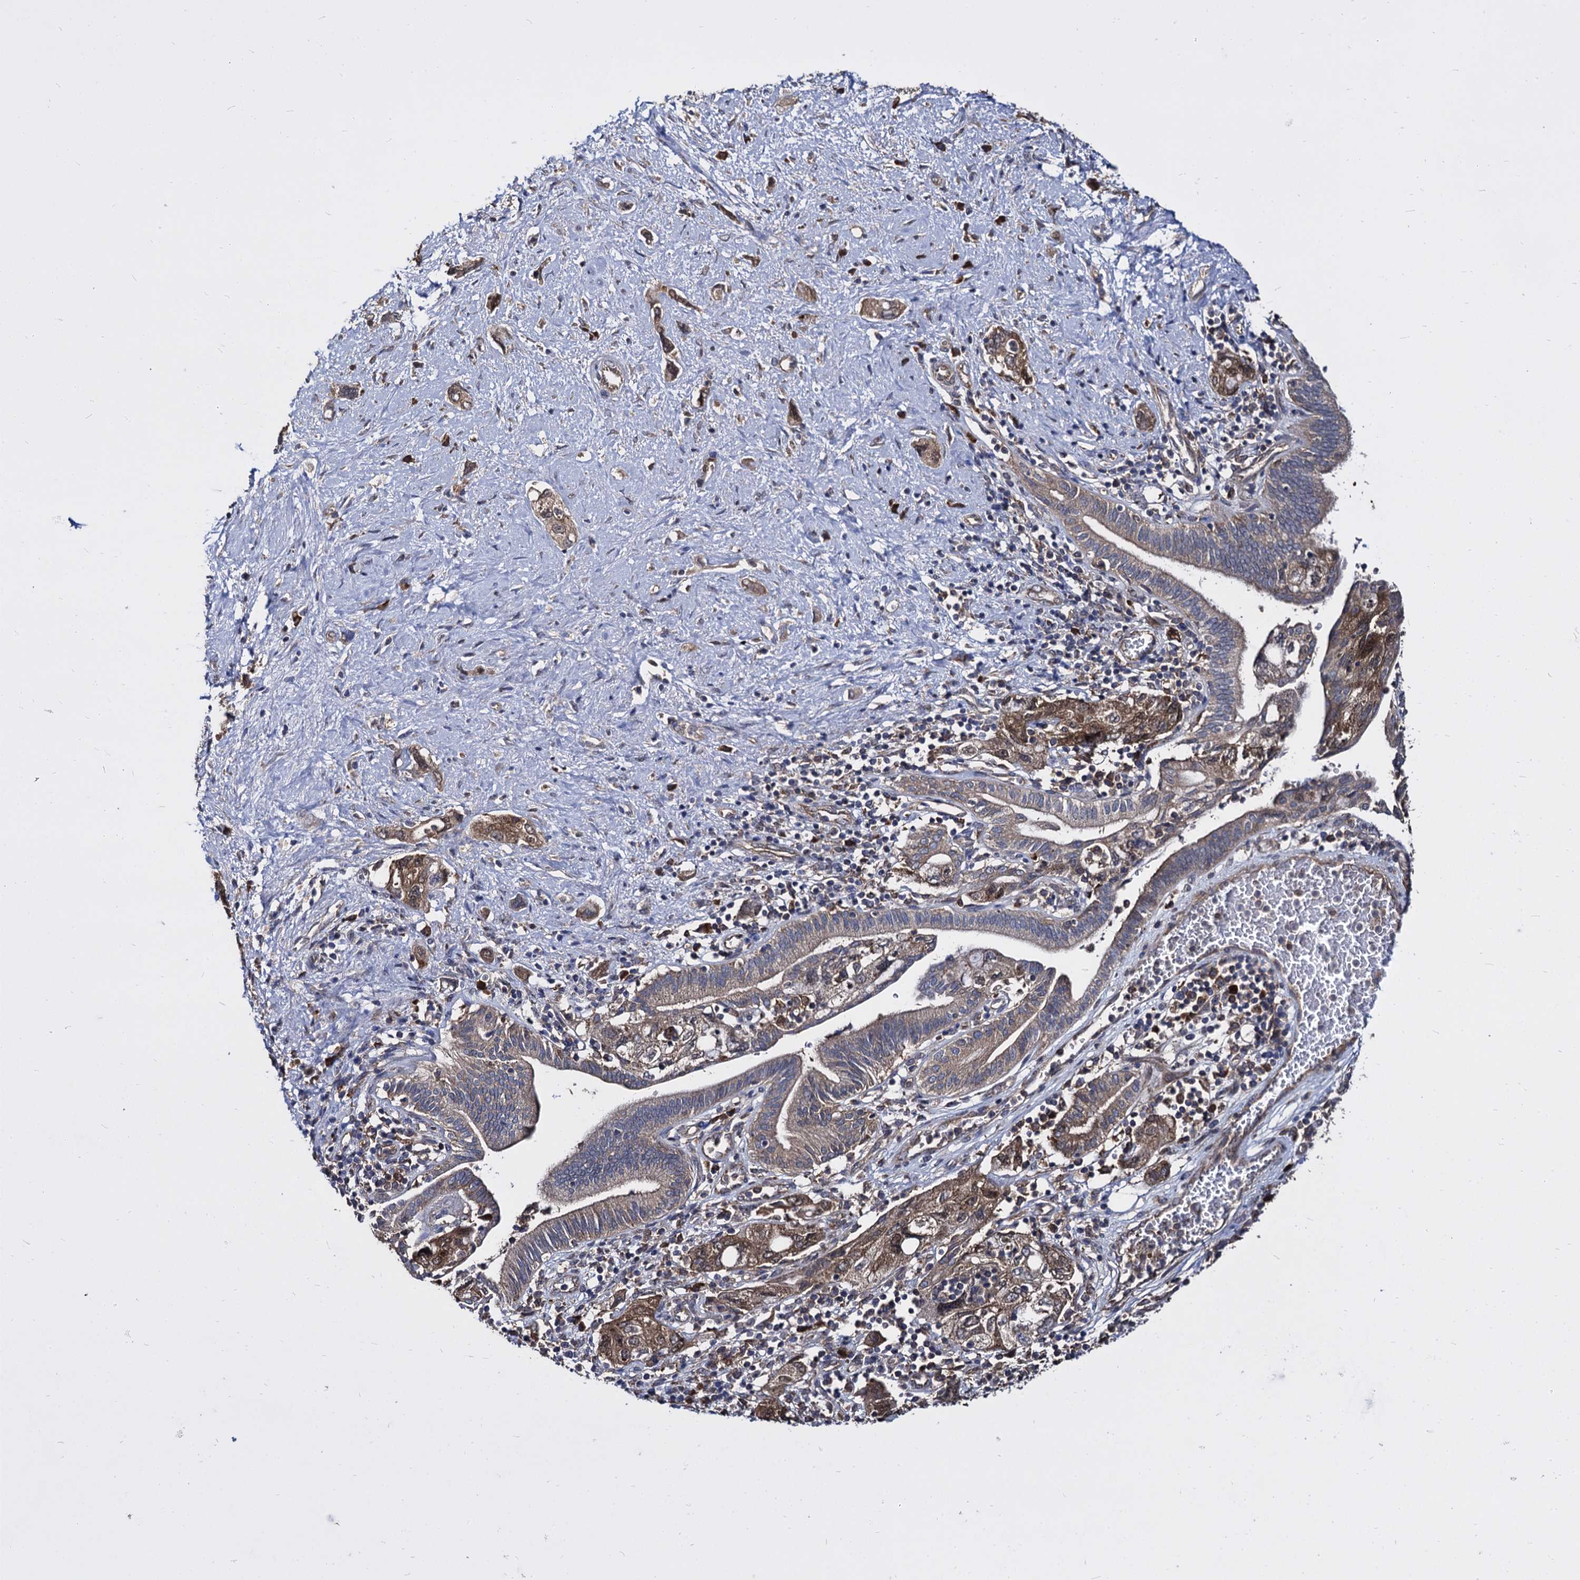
{"staining": {"intensity": "moderate", "quantity": ">75%", "location": "cytoplasmic/membranous"}, "tissue": "pancreatic cancer", "cell_type": "Tumor cells", "image_type": "cancer", "snomed": [{"axis": "morphology", "description": "Adenocarcinoma, NOS"}, {"axis": "topography", "description": "Pancreas"}], "caption": "Protein analysis of adenocarcinoma (pancreatic) tissue displays moderate cytoplasmic/membranous expression in approximately >75% of tumor cells.", "gene": "NME1", "patient": {"sex": "female", "age": 73}}